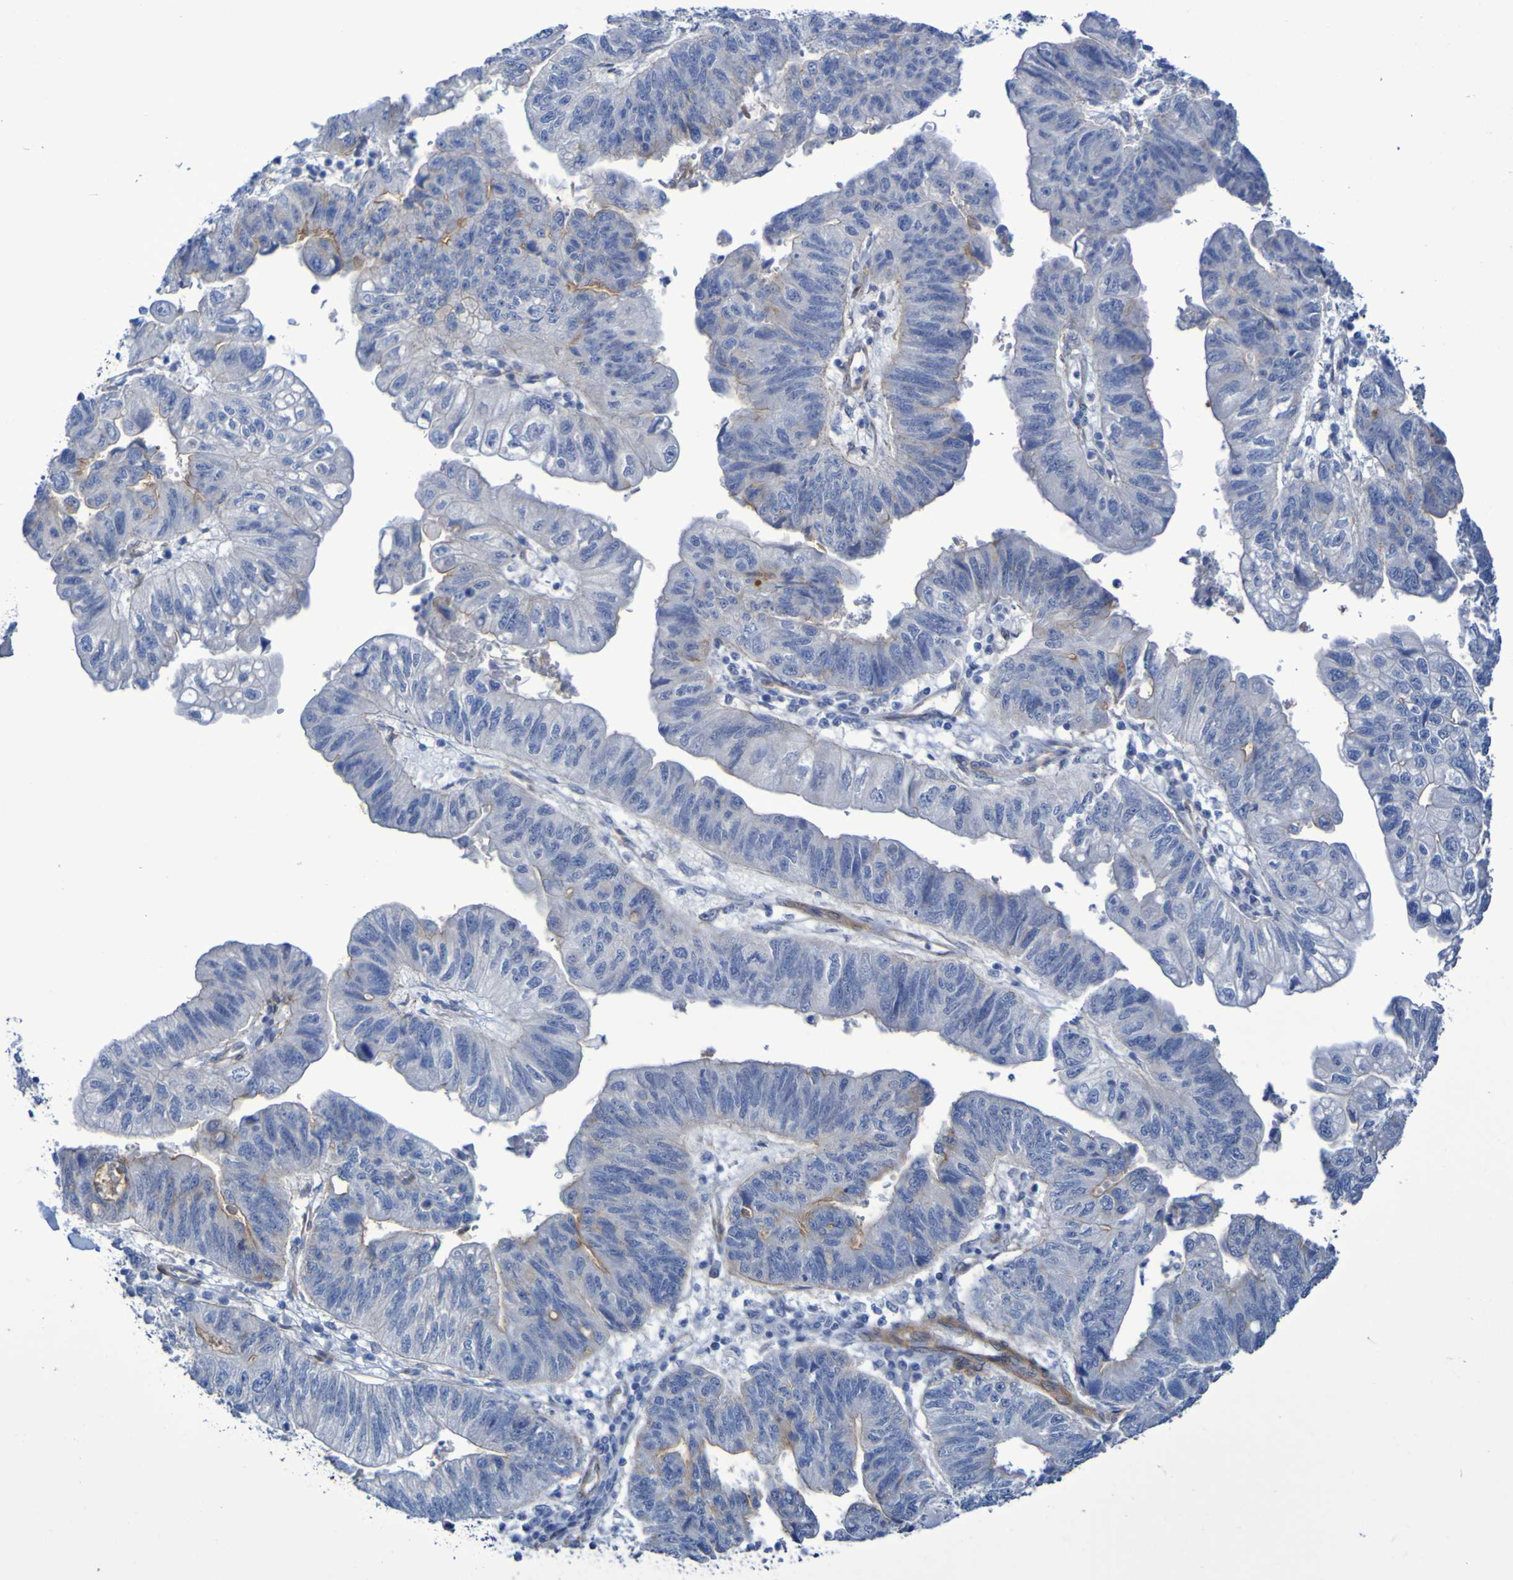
{"staining": {"intensity": "moderate", "quantity": "<25%", "location": "cytoplasmic/membranous"}, "tissue": "stomach cancer", "cell_type": "Tumor cells", "image_type": "cancer", "snomed": [{"axis": "morphology", "description": "Adenocarcinoma, NOS"}, {"axis": "topography", "description": "Stomach"}], "caption": "The micrograph demonstrates staining of stomach cancer, revealing moderate cytoplasmic/membranous protein staining (brown color) within tumor cells. Nuclei are stained in blue.", "gene": "LPP", "patient": {"sex": "male", "age": 59}}